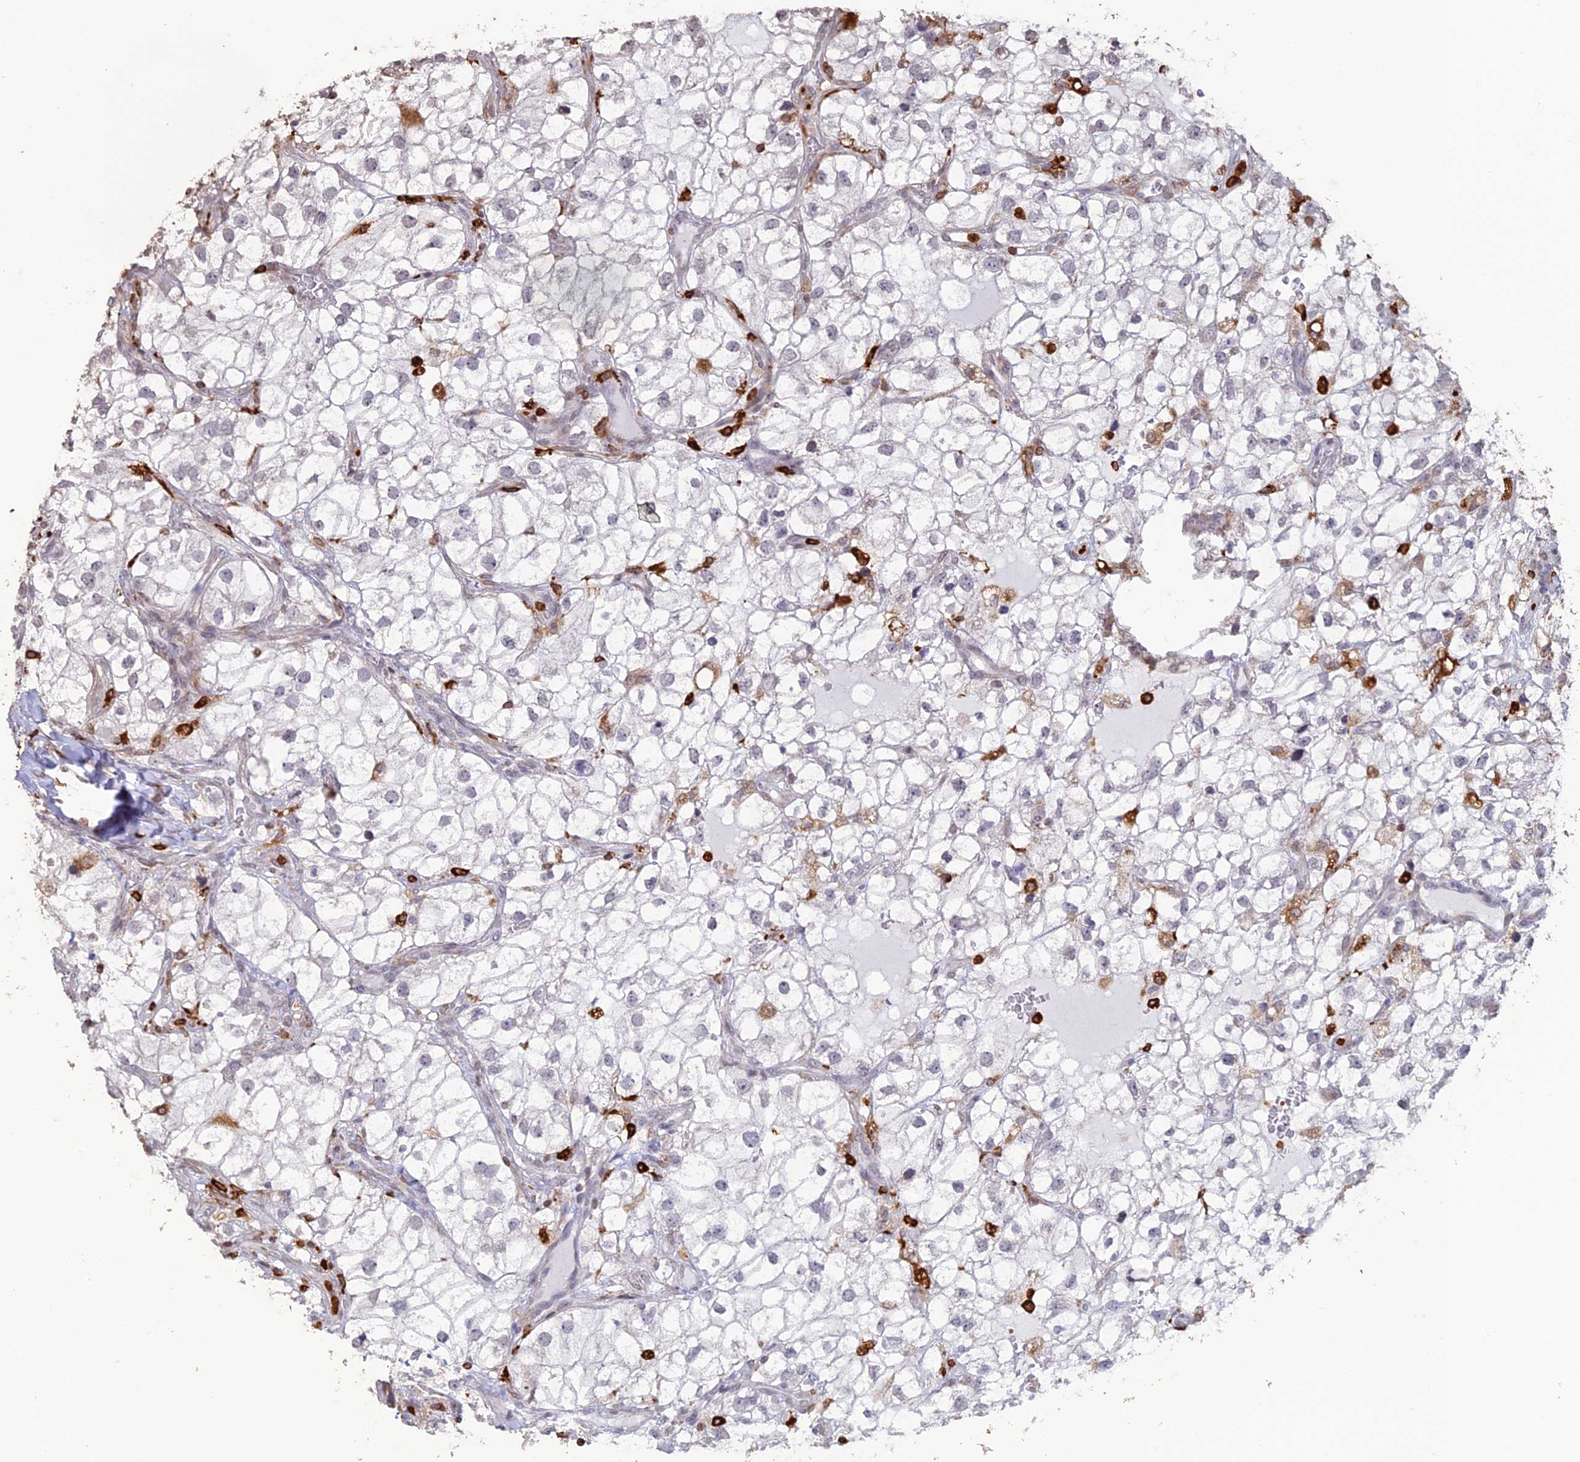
{"staining": {"intensity": "negative", "quantity": "none", "location": "none"}, "tissue": "renal cancer", "cell_type": "Tumor cells", "image_type": "cancer", "snomed": [{"axis": "morphology", "description": "Adenocarcinoma, NOS"}, {"axis": "topography", "description": "Kidney"}], "caption": "This is an immunohistochemistry (IHC) image of adenocarcinoma (renal). There is no positivity in tumor cells.", "gene": "APOBR", "patient": {"sex": "male", "age": 59}}